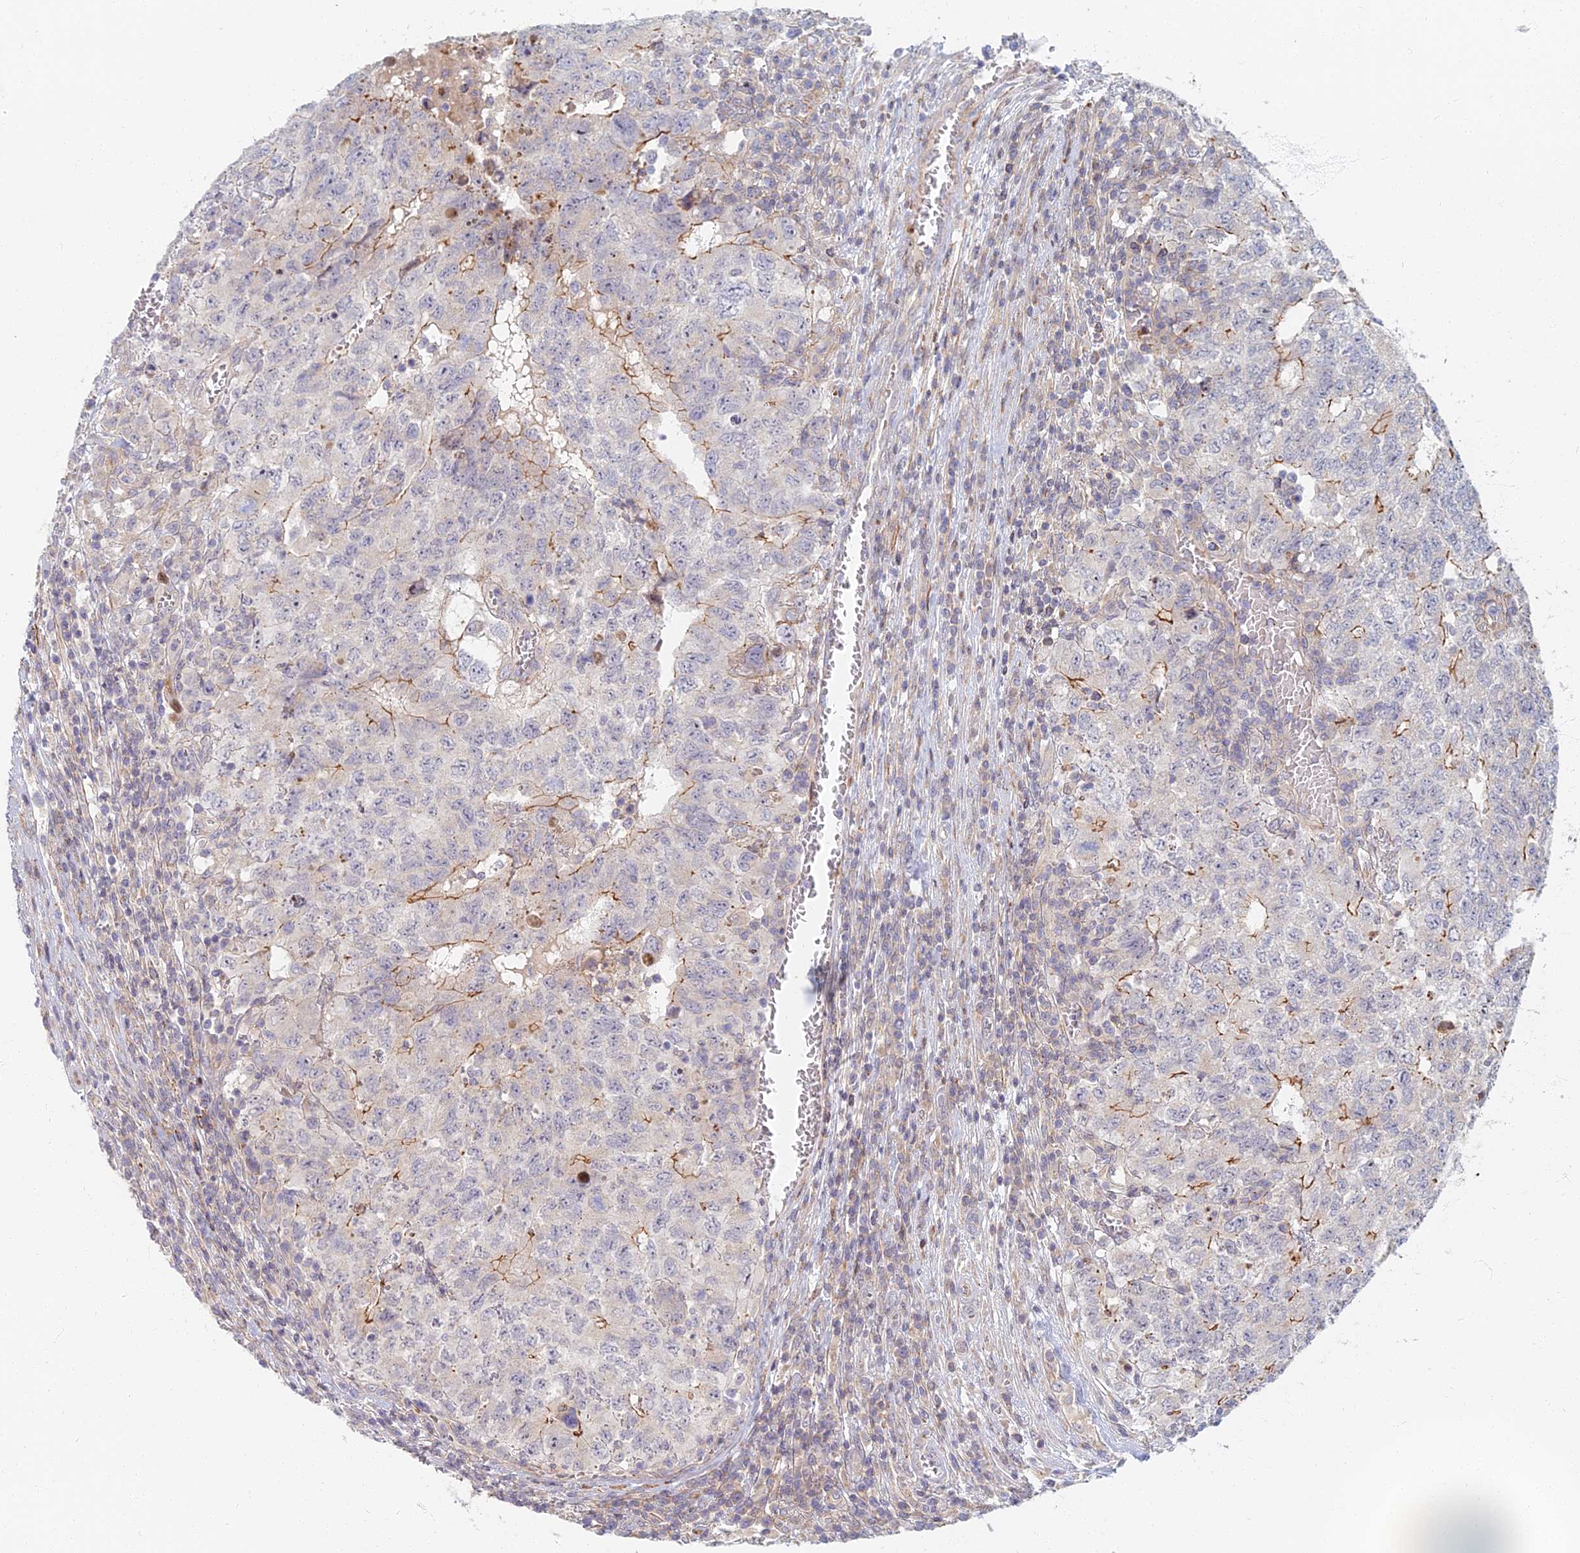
{"staining": {"intensity": "moderate", "quantity": "<25%", "location": "cytoplasmic/membranous"}, "tissue": "testis cancer", "cell_type": "Tumor cells", "image_type": "cancer", "snomed": [{"axis": "morphology", "description": "Carcinoma, Embryonal, NOS"}, {"axis": "topography", "description": "Testis"}], "caption": "This is an image of IHC staining of testis embryonal carcinoma, which shows moderate positivity in the cytoplasmic/membranous of tumor cells.", "gene": "C15orf40", "patient": {"sex": "male", "age": 34}}